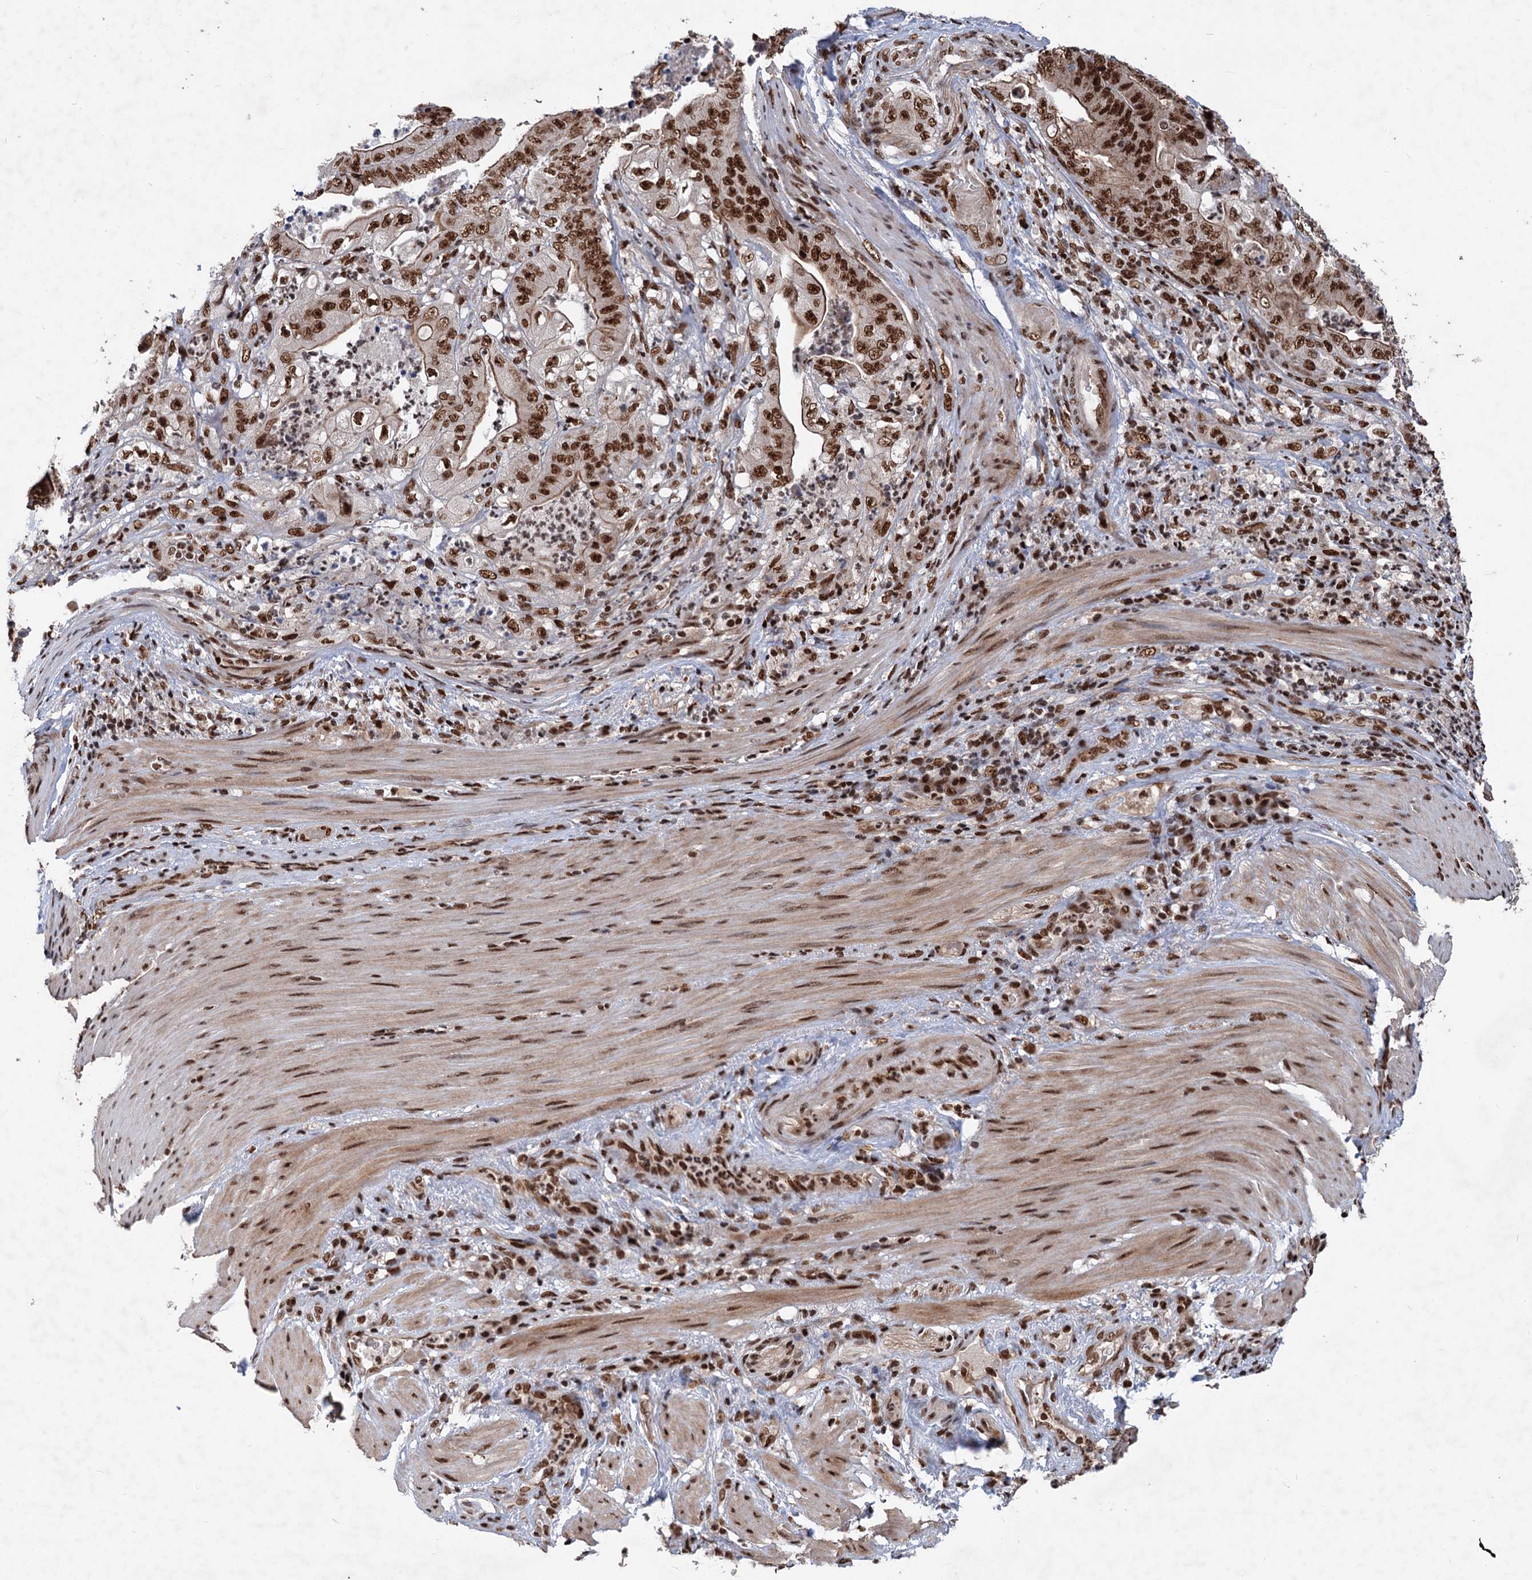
{"staining": {"intensity": "strong", "quantity": ">75%", "location": "cytoplasmic/membranous,nuclear"}, "tissue": "stomach cancer", "cell_type": "Tumor cells", "image_type": "cancer", "snomed": [{"axis": "morphology", "description": "Adenocarcinoma, NOS"}, {"axis": "topography", "description": "Stomach"}], "caption": "The photomicrograph shows a brown stain indicating the presence of a protein in the cytoplasmic/membranous and nuclear of tumor cells in stomach cancer.", "gene": "MAML1", "patient": {"sex": "female", "age": 73}}